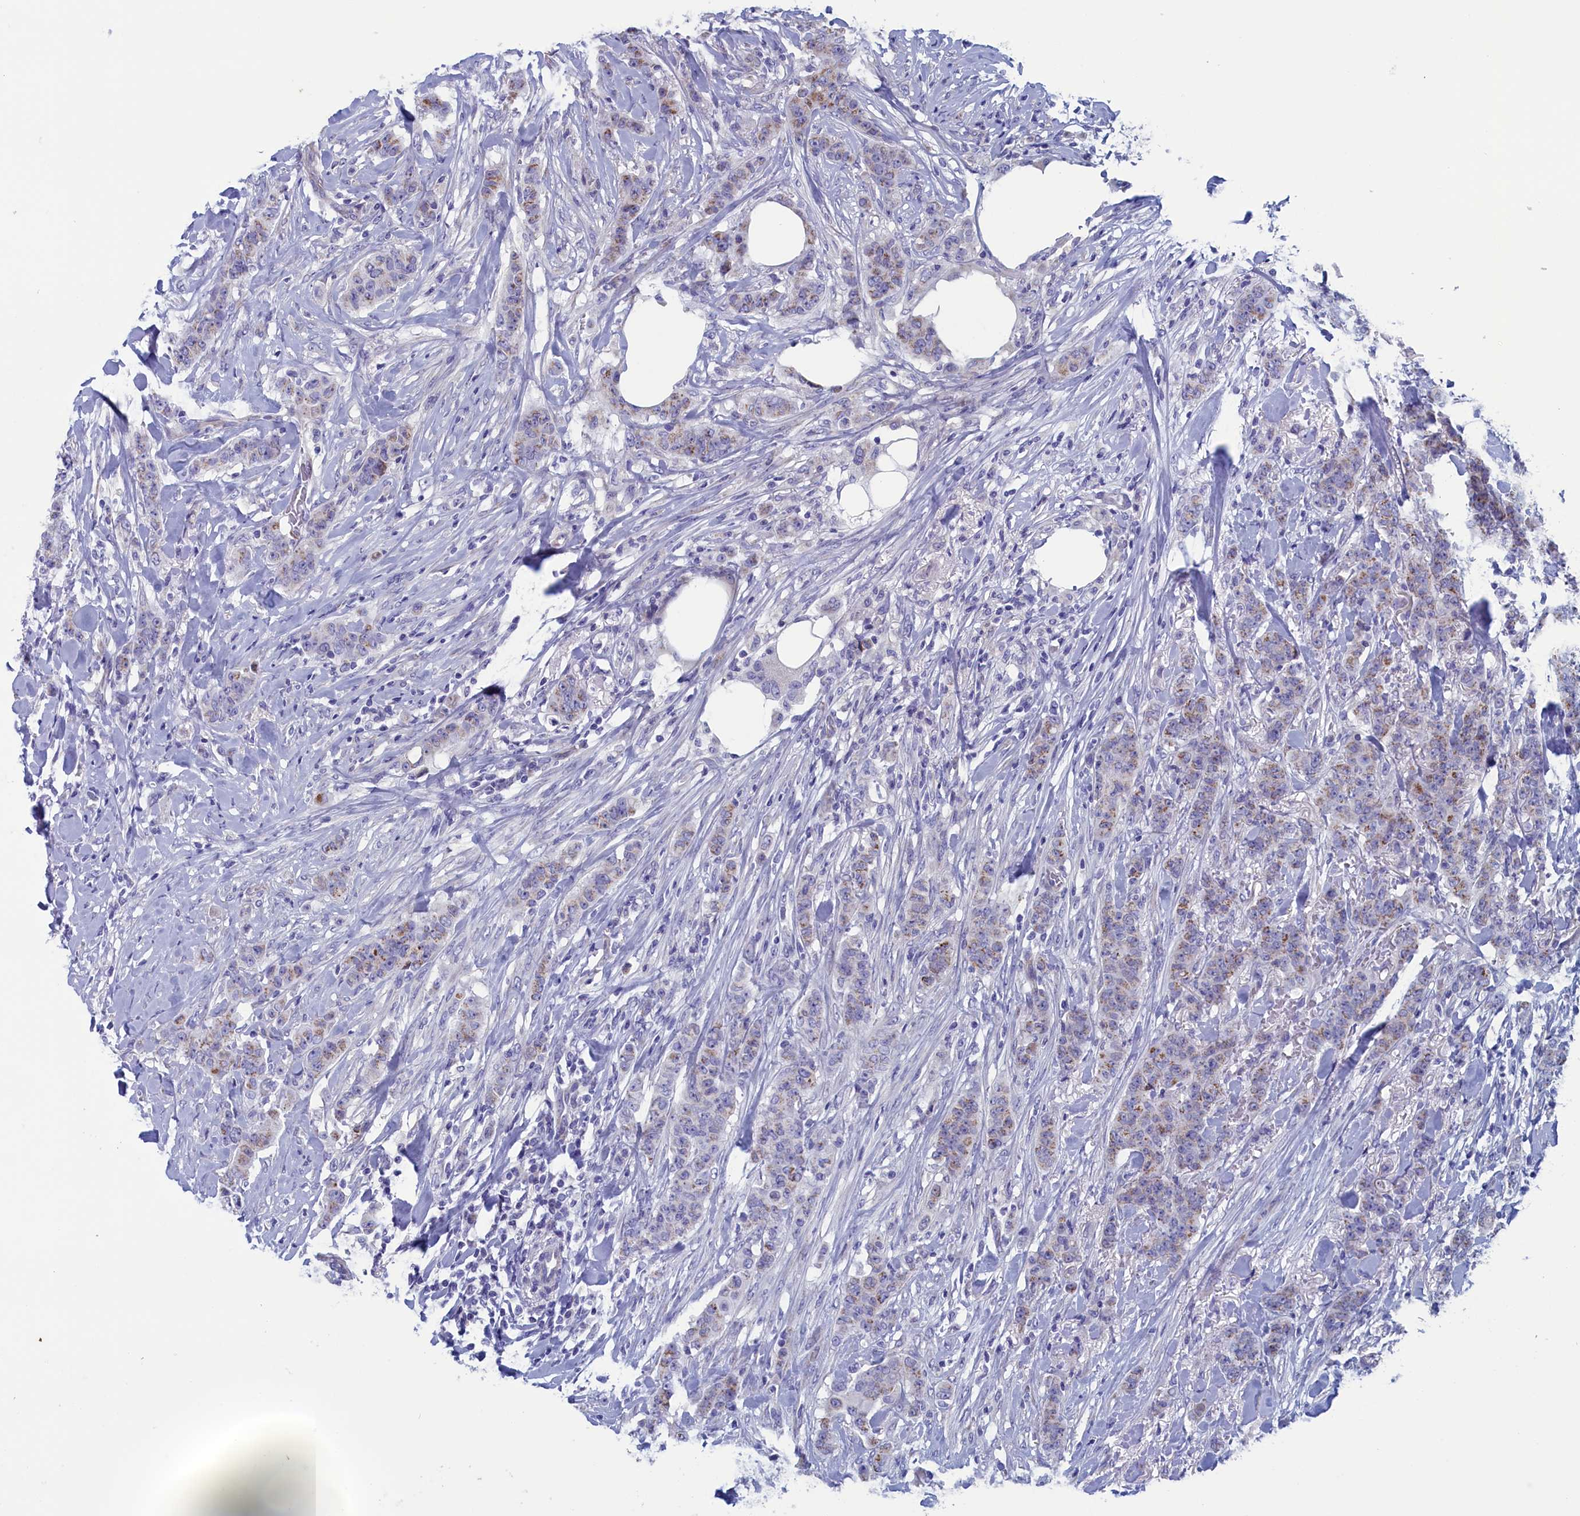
{"staining": {"intensity": "weak", "quantity": "25%-75%", "location": "cytoplasmic/membranous"}, "tissue": "breast cancer", "cell_type": "Tumor cells", "image_type": "cancer", "snomed": [{"axis": "morphology", "description": "Duct carcinoma"}, {"axis": "topography", "description": "Breast"}], "caption": "Immunohistochemical staining of human intraductal carcinoma (breast) demonstrates low levels of weak cytoplasmic/membranous positivity in about 25%-75% of tumor cells.", "gene": "NIBAN3", "patient": {"sex": "female", "age": 40}}